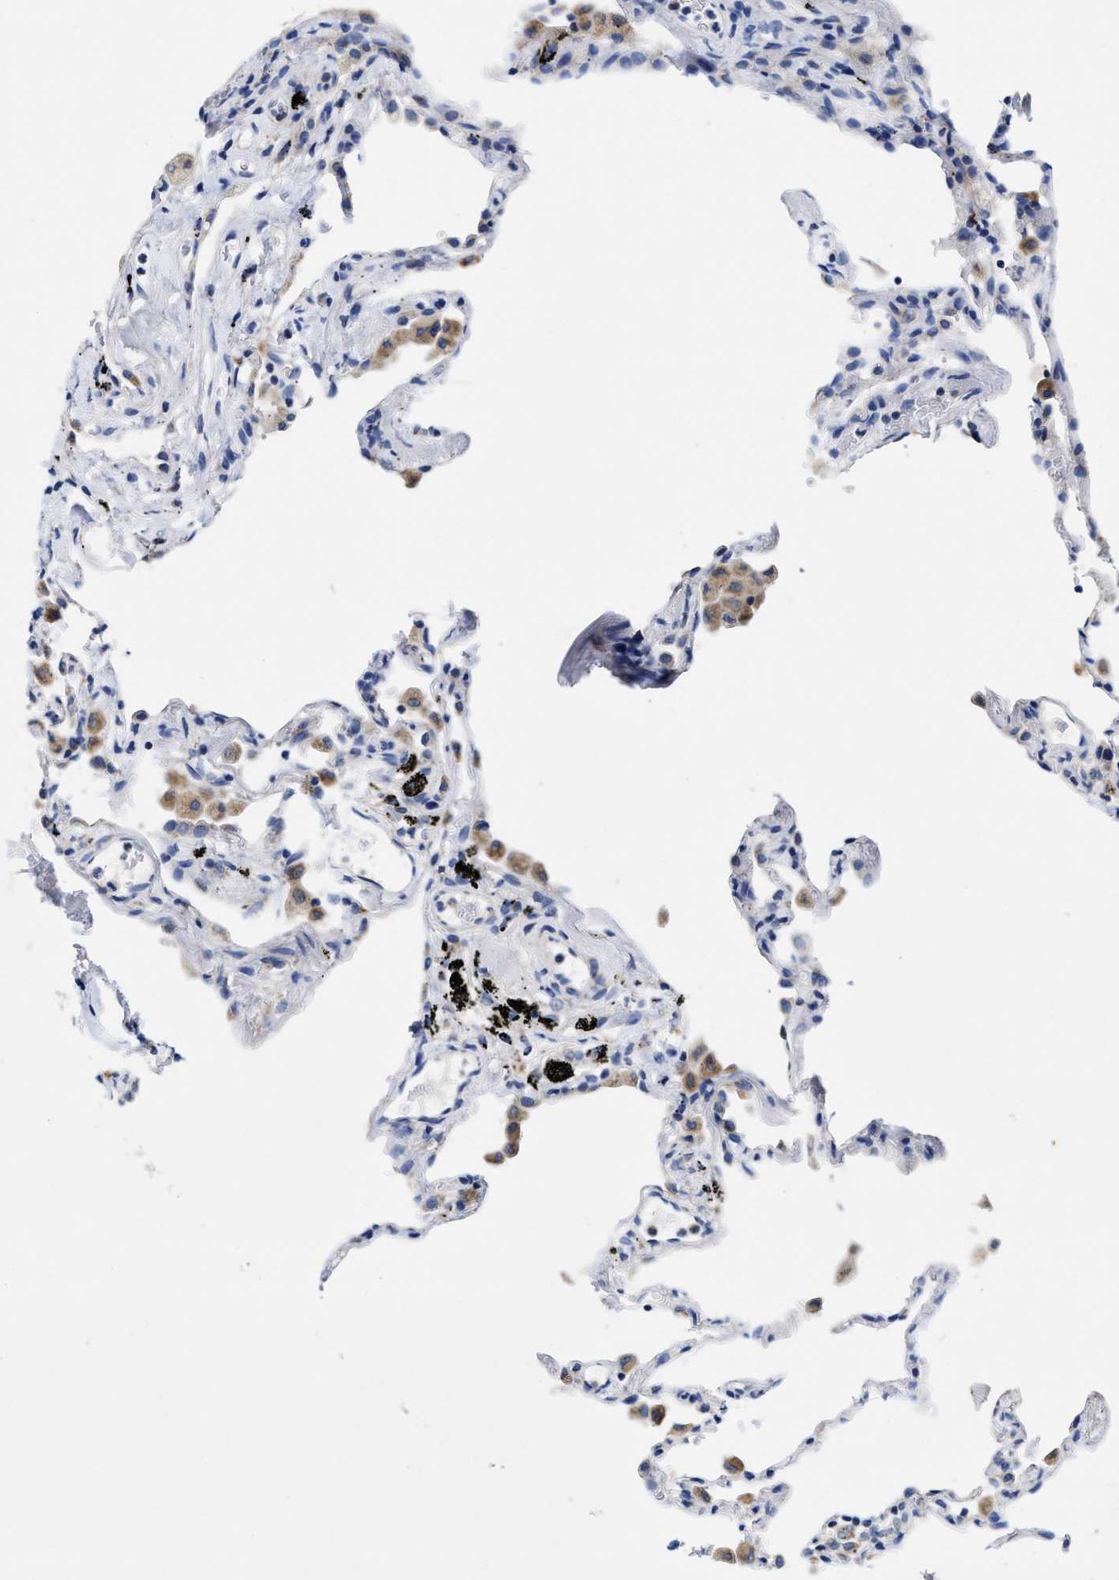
{"staining": {"intensity": "negative", "quantity": "none", "location": "none"}, "tissue": "lung", "cell_type": "Alveolar cells", "image_type": "normal", "snomed": [{"axis": "morphology", "description": "Normal tissue, NOS"}, {"axis": "topography", "description": "Lung"}], "caption": "Immunohistochemistry micrograph of normal human lung stained for a protein (brown), which demonstrates no staining in alveolar cells.", "gene": "TBRG4", "patient": {"sex": "male", "age": 59}}